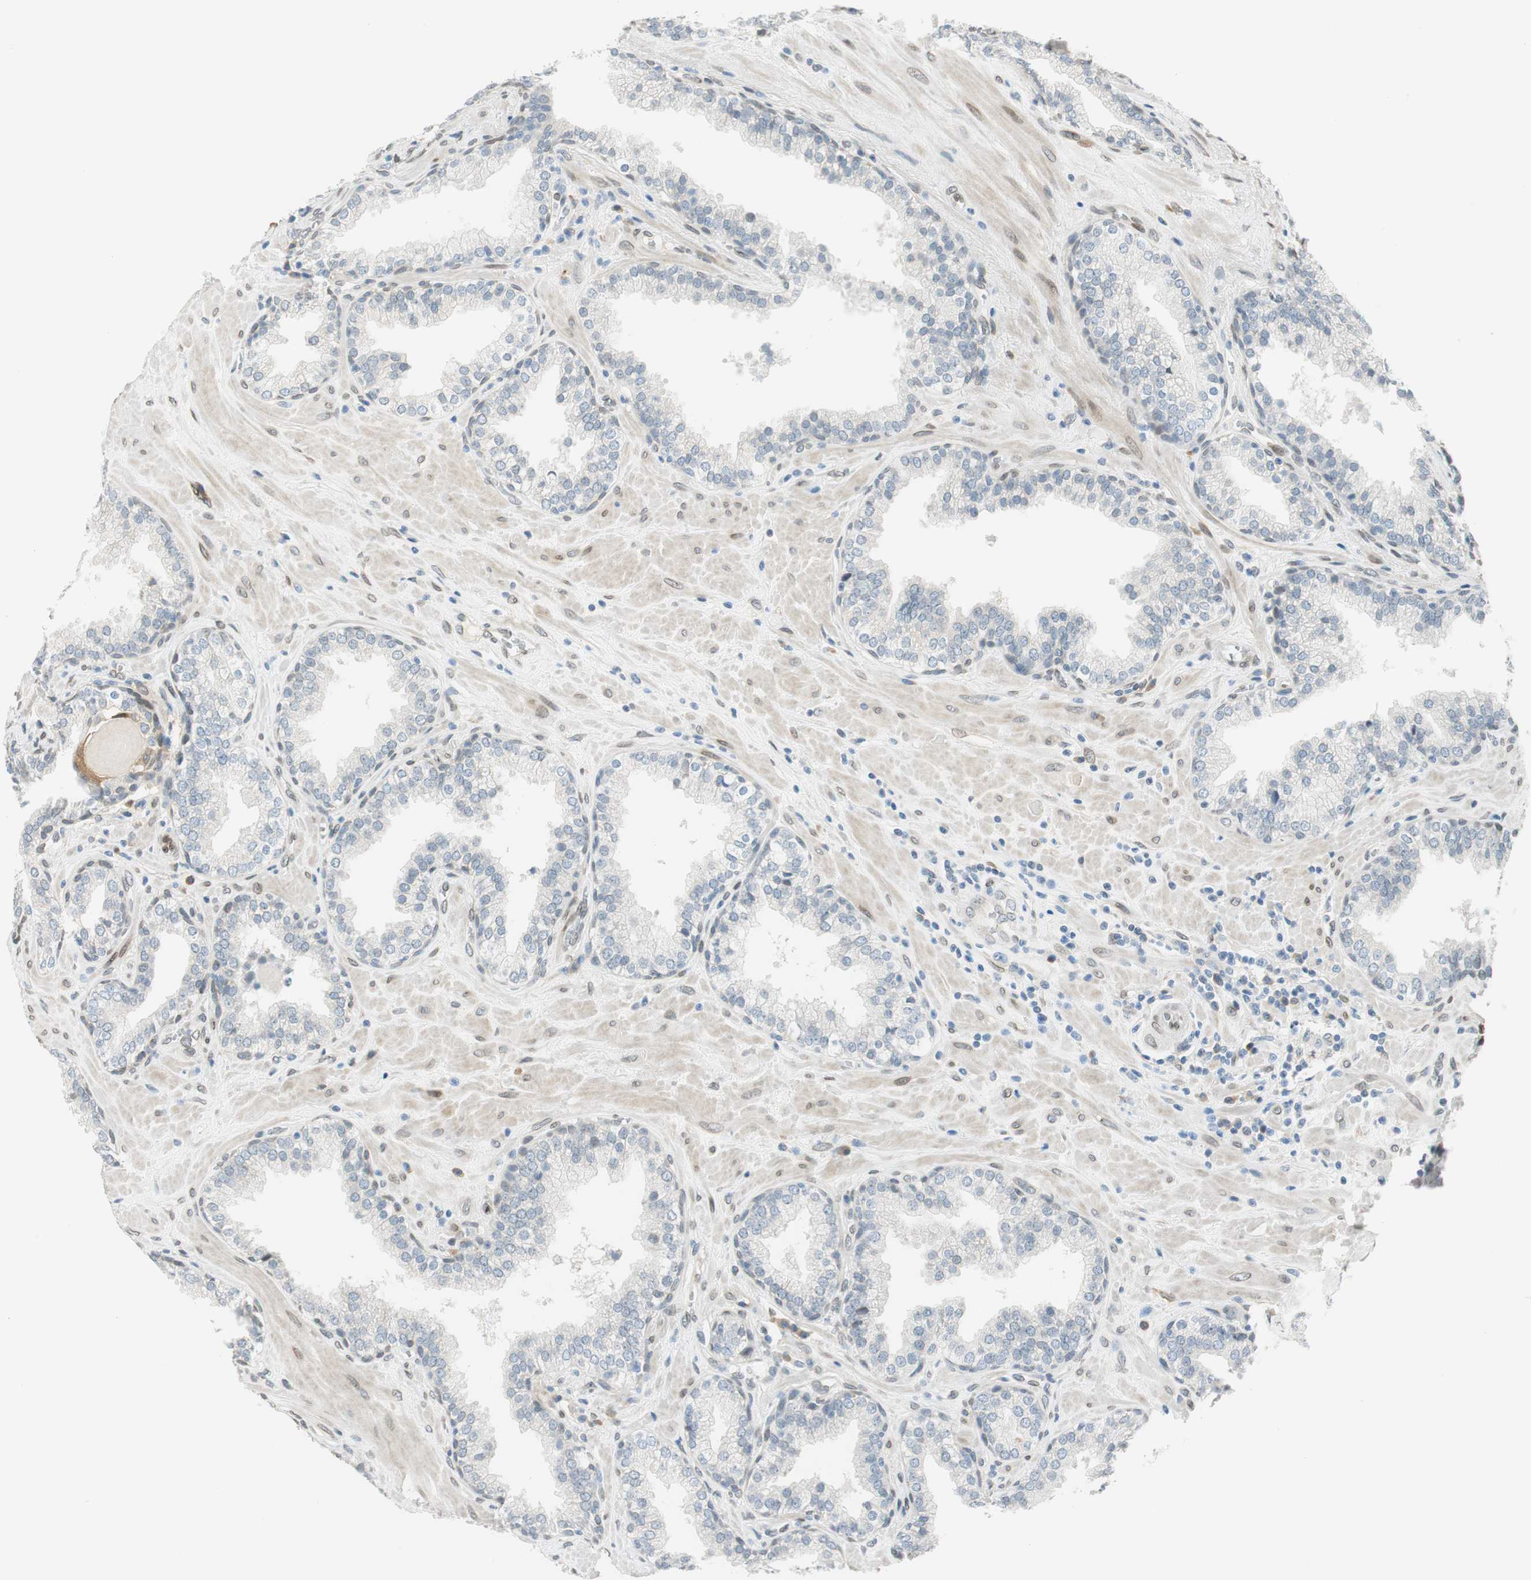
{"staining": {"intensity": "negative", "quantity": "none", "location": "none"}, "tissue": "prostate", "cell_type": "Glandular cells", "image_type": "normal", "snomed": [{"axis": "morphology", "description": "Normal tissue, NOS"}, {"axis": "topography", "description": "Prostate"}], "caption": "This is a histopathology image of IHC staining of unremarkable prostate, which shows no positivity in glandular cells.", "gene": "TMEM260", "patient": {"sex": "male", "age": 51}}